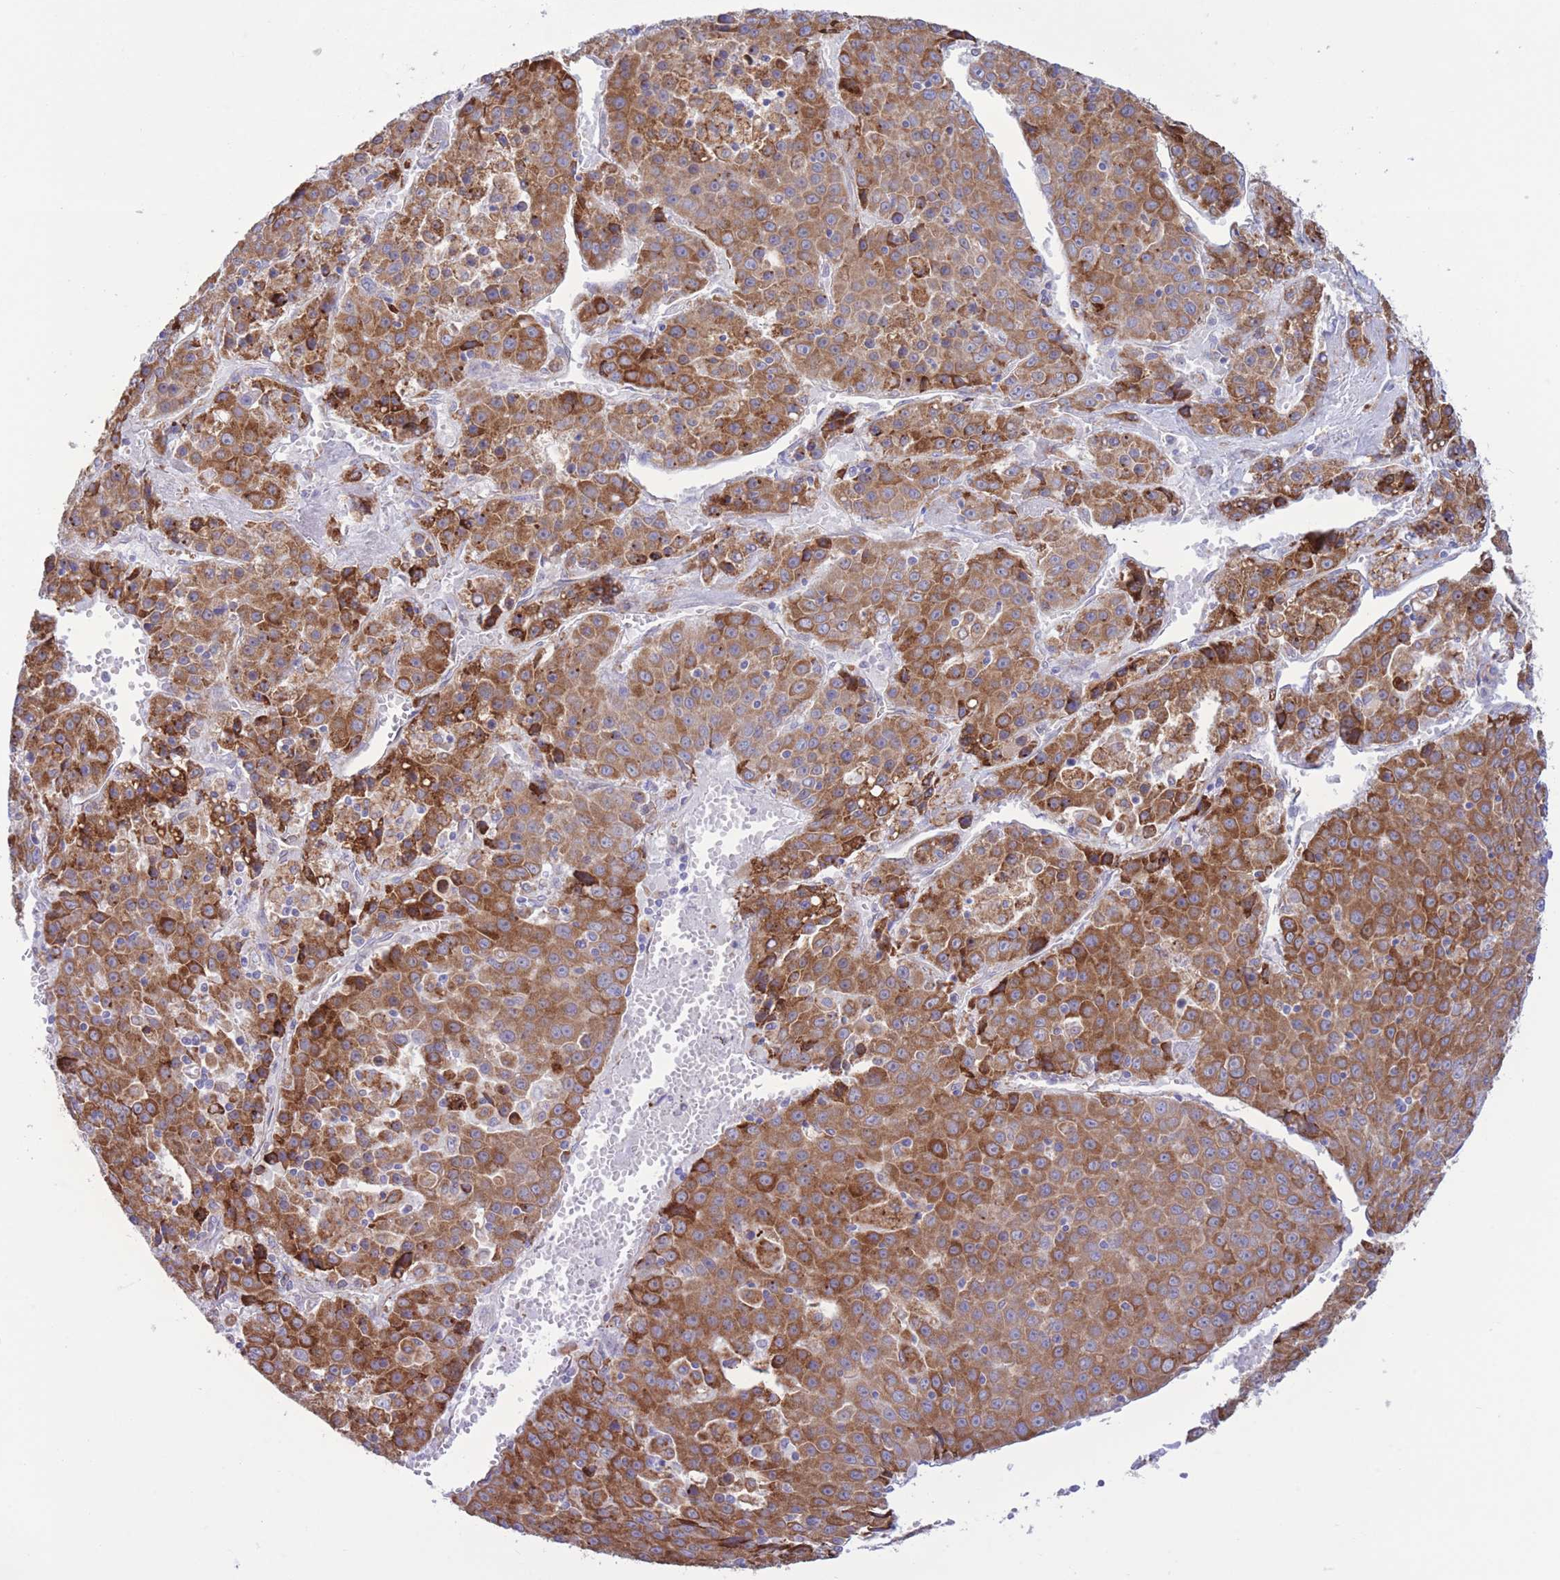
{"staining": {"intensity": "strong", "quantity": ">75%", "location": "cytoplasmic/membranous"}, "tissue": "liver cancer", "cell_type": "Tumor cells", "image_type": "cancer", "snomed": [{"axis": "morphology", "description": "Carcinoma, Hepatocellular, NOS"}, {"axis": "topography", "description": "Liver"}], "caption": "Strong cytoplasmic/membranous protein positivity is seen in approximately >75% of tumor cells in liver cancer.", "gene": "MYDGF", "patient": {"sex": "female", "age": 53}}